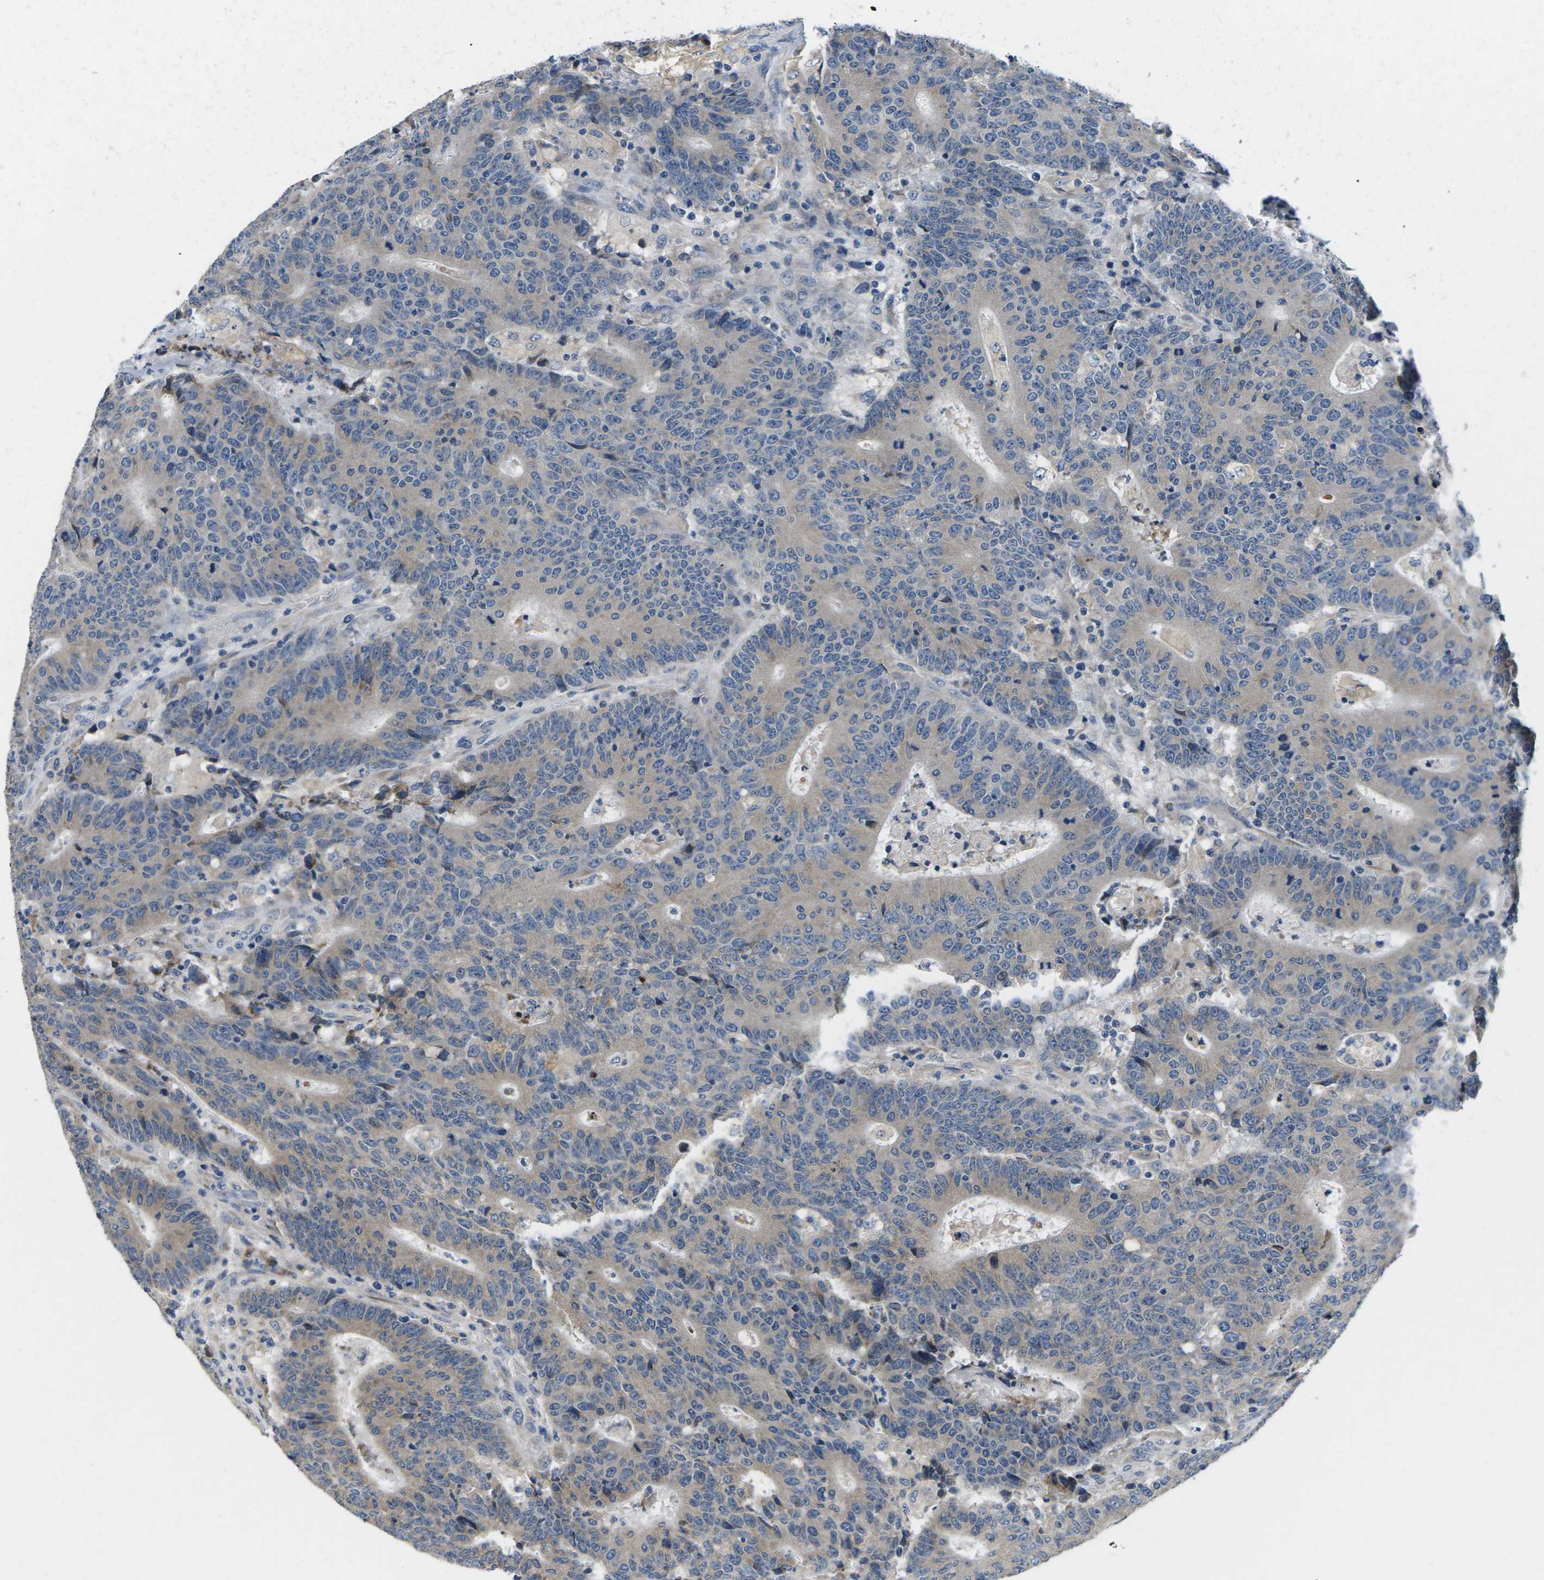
{"staining": {"intensity": "weak", "quantity": "<25%", "location": "cytoplasmic/membranous"}, "tissue": "colorectal cancer", "cell_type": "Tumor cells", "image_type": "cancer", "snomed": [{"axis": "morphology", "description": "Normal tissue, NOS"}, {"axis": "morphology", "description": "Adenocarcinoma, NOS"}, {"axis": "topography", "description": "Colon"}], "caption": "A high-resolution photomicrograph shows IHC staining of colorectal cancer (adenocarcinoma), which shows no significant expression in tumor cells.", "gene": "ERGIC3", "patient": {"sex": "female", "age": 75}}